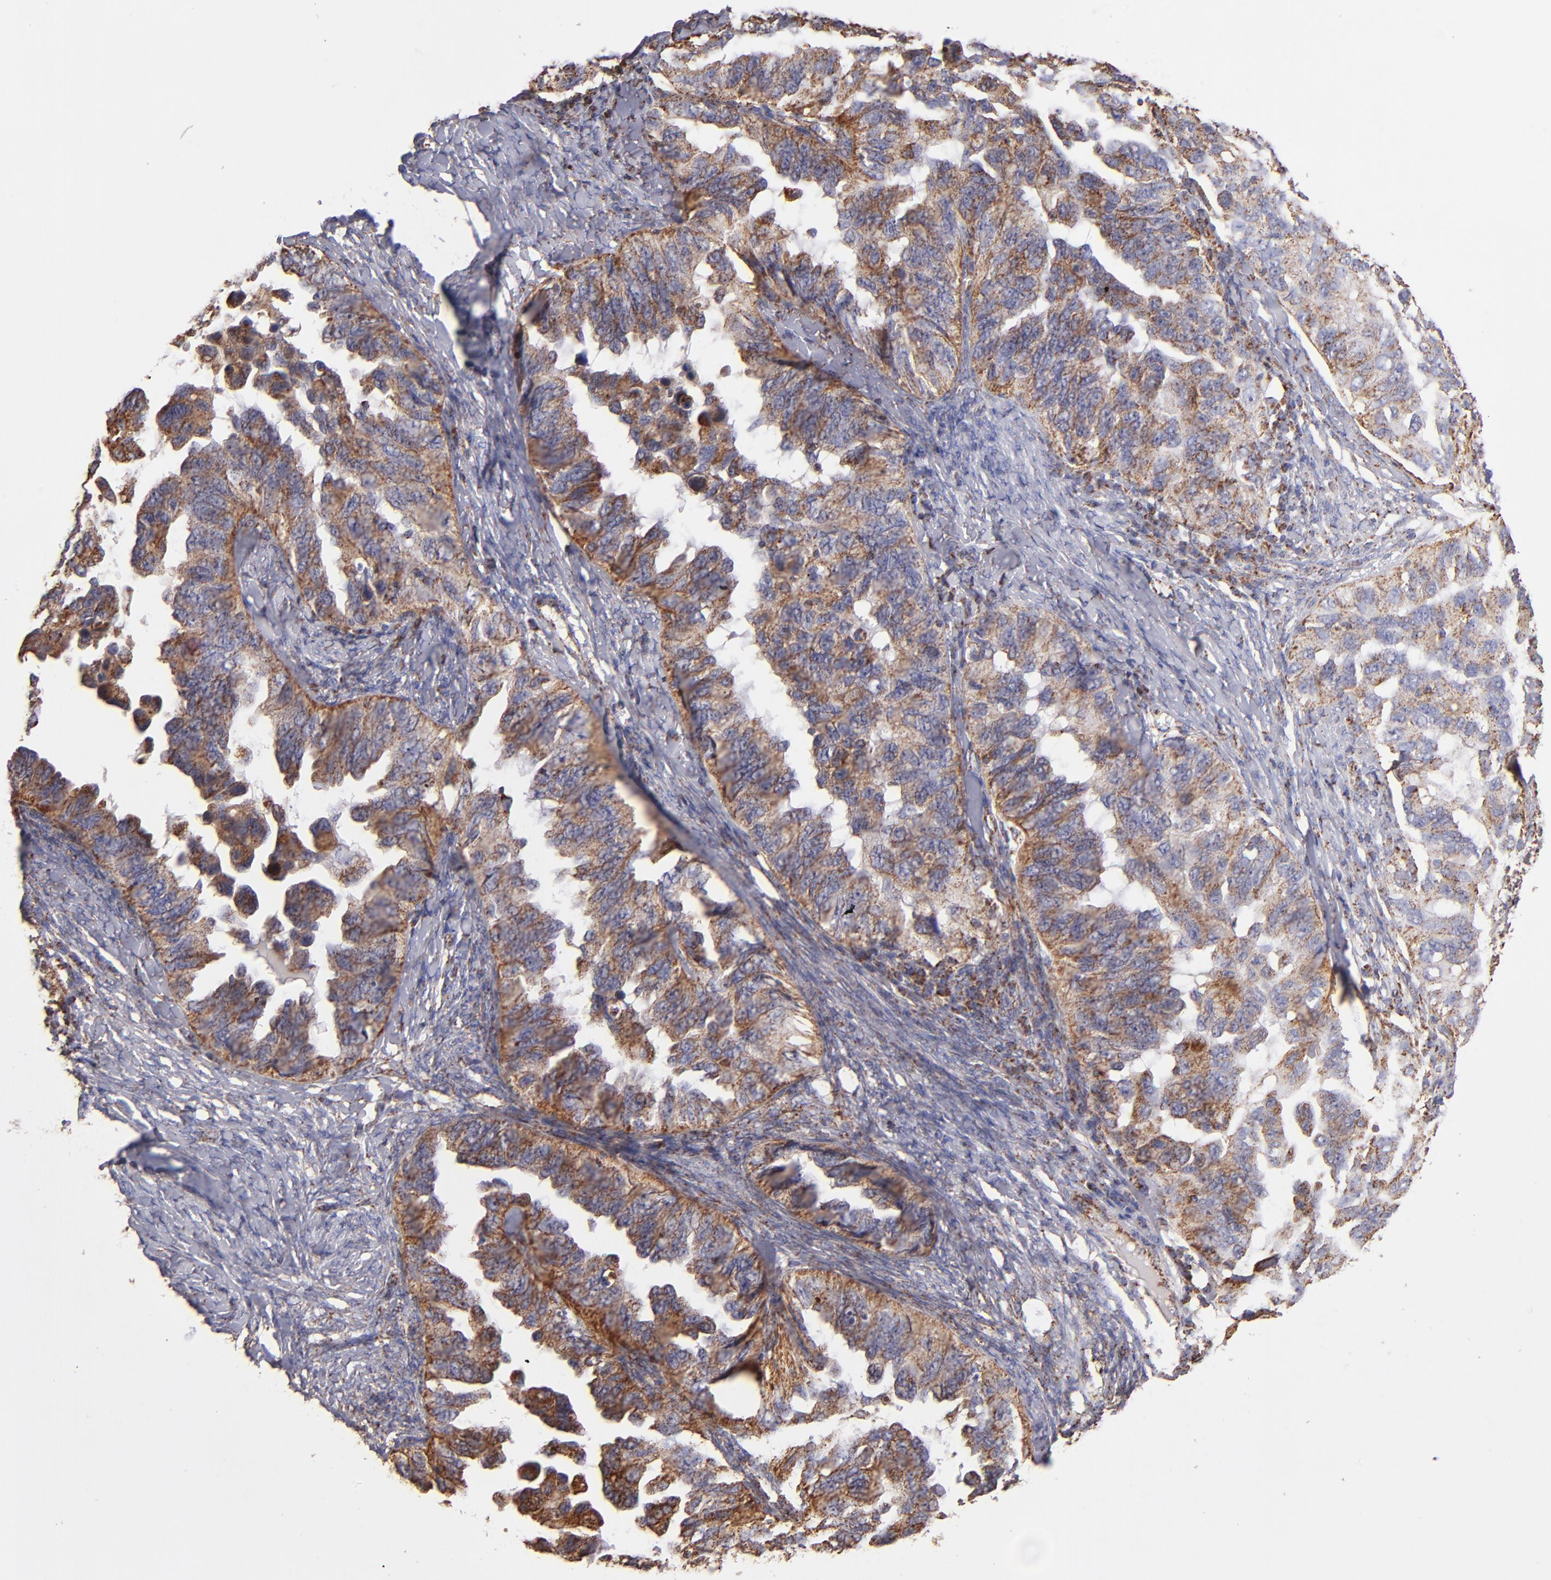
{"staining": {"intensity": "moderate", "quantity": ">75%", "location": "cytoplasmic/membranous"}, "tissue": "ovarian cancer", "cell_type": "Tumor cells", "image_type": "cancer", "snomed": [{"axis": "morphology", "description": "Cystadenocarcinoma, serous, NOS"}, {"axis": "topography", "description": "Ovary"}], "caption": "An image showing moderate cytoplasmic/membranous expression in about >75% of tumor cells in serous cystadenocarcinoma (ovarian), as visualized by brown immunohistochemical staining.", "gene": "DLST", "patient": {"sex": "female", "age": 82}}